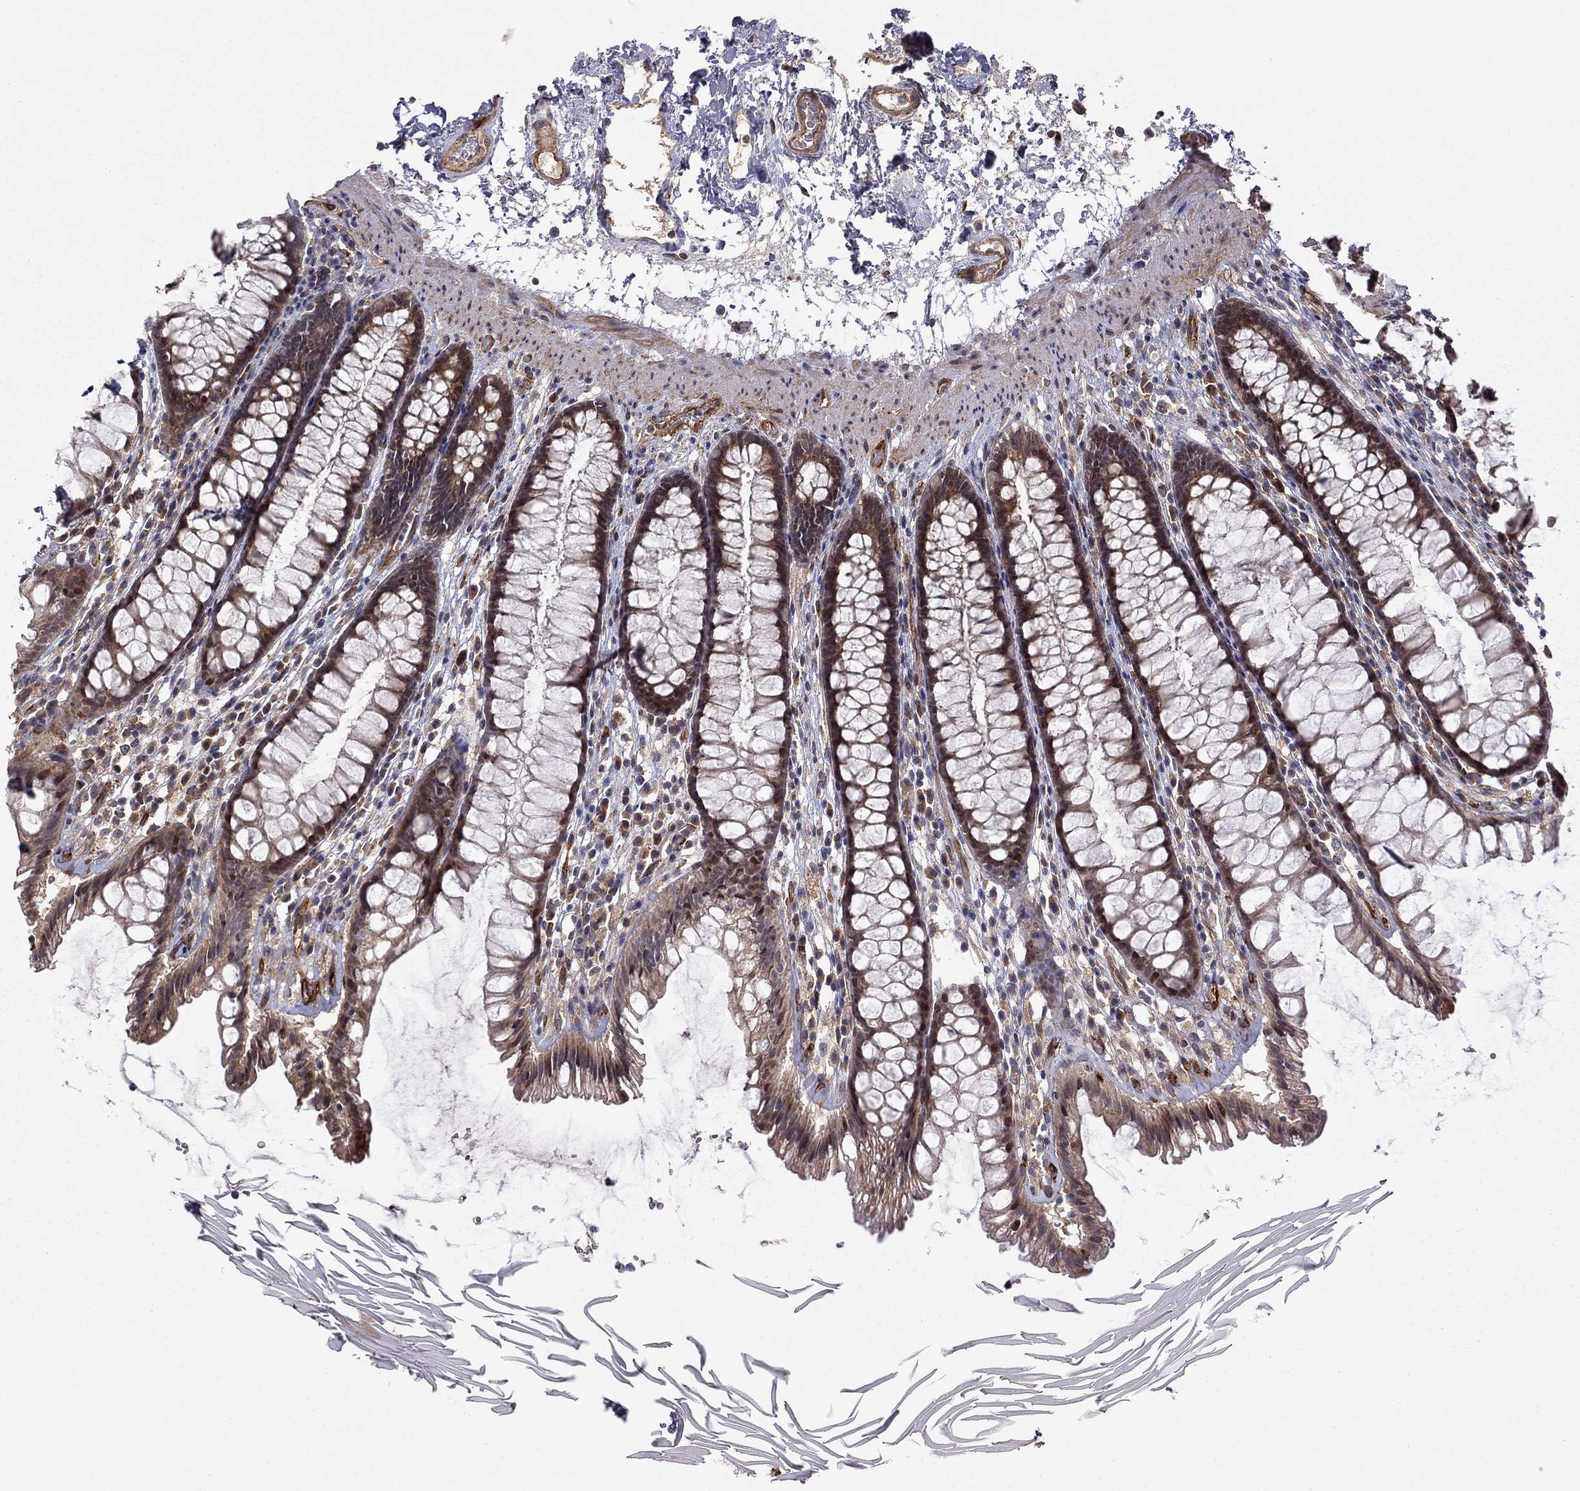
{"staining": {"intensity": "weak", "quantity": "25%-75%", "location": "cytoplasmic/membranous"}, "tissue": "rectum", "cell_type": "Glandular cells", "image_type": "normal", "snomed": [{"axis": "morphology", "description": "Normal tissue, NOS"}, {"axis": "topography", "description": "Rectum"}], "caption": "A brown stain labels weak cytoplasmic/membranous expression of a protein in glandular cells of benign rectum.", "gene": "EXOC3L2", "patient": {"sex": "male", "age": 72}}